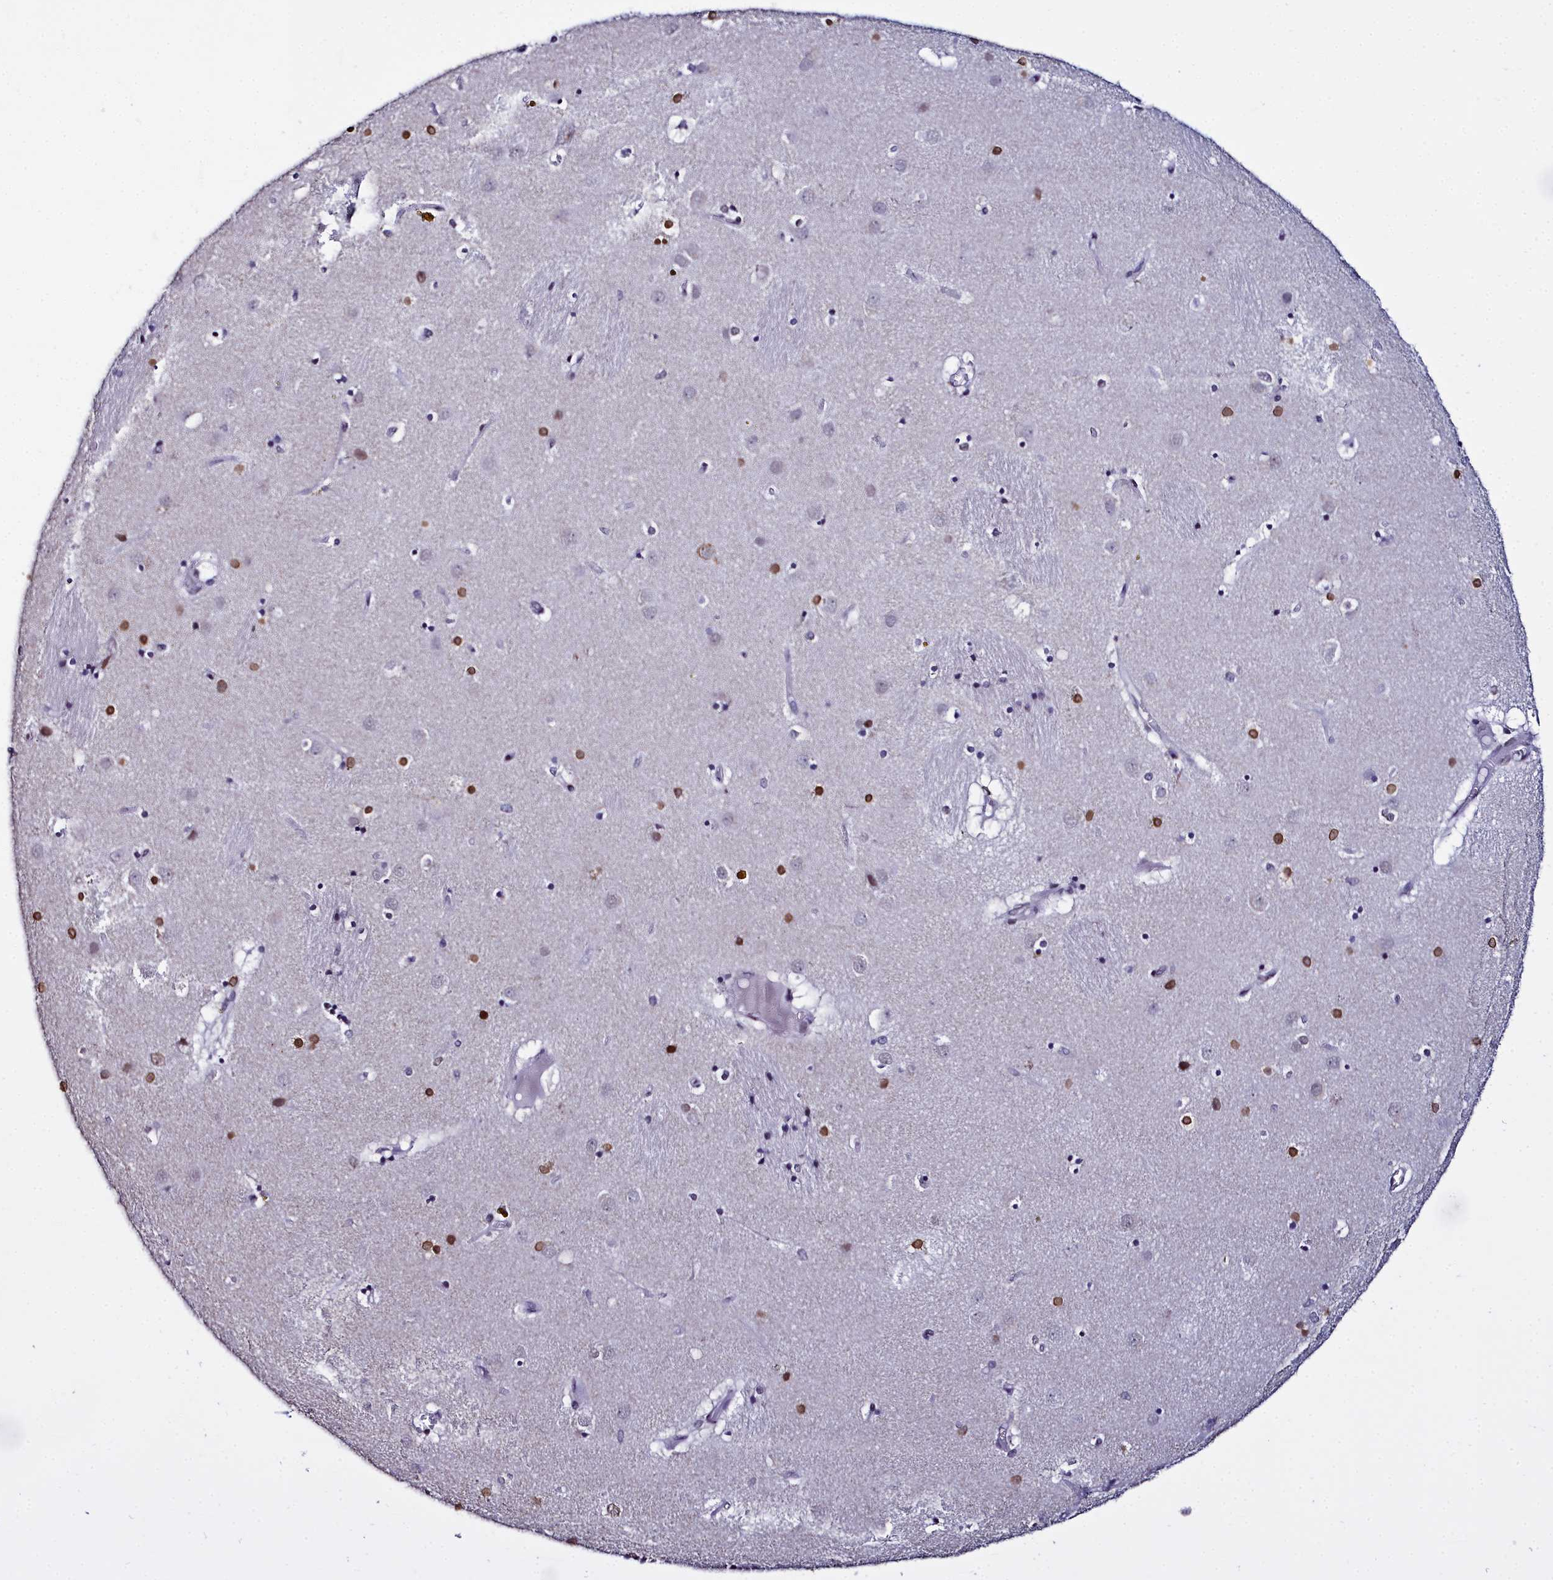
{"staining": {"intensity": "moderate", "quantity": "25%-75%", "location": "nuclear"}, "tissue": "caudate", "cell_type": "Glial cells", "image_type": "normal", "snomed": [{"axis": "morphology", "description": "Normal tissue, NOS"}, {"axis": "topography", "description": "Lateral ventricle wall"}], "caption": "Immunohistochemical staining of normal human caudate displays moderate nuclear protein positivity in about 25%-75% of glial cells.", "gene": "CCDC97", "patient": {"sex": "male", "age": 70}}